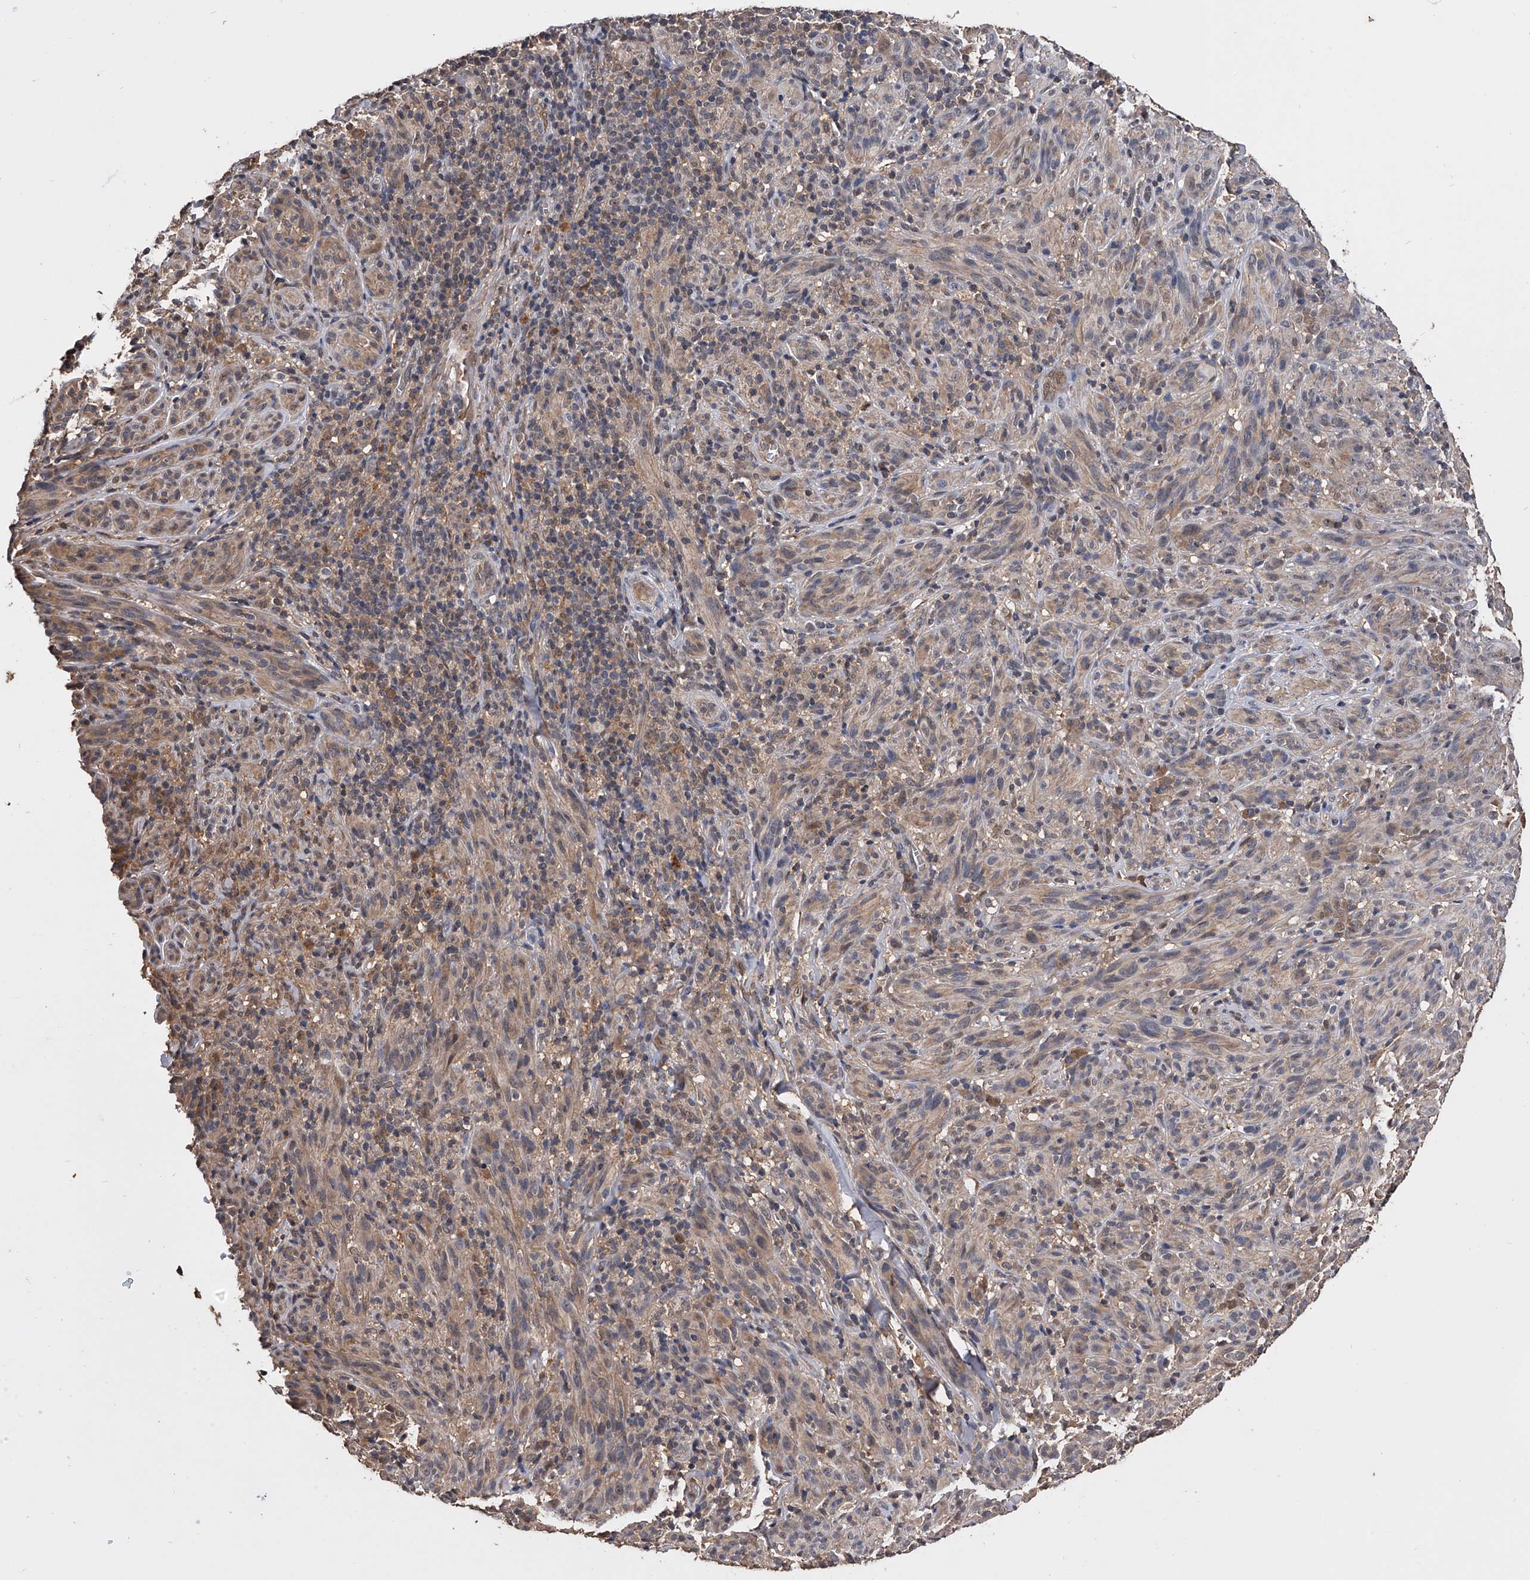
{"staining": {"intensity": "weak", "quantity": ">75%", "location": "cytoplasmic/membranous"}, "tissue": "melanoma", "cell_type": "Tumor cells", "image_type": "cancer", "snomed": [{"axis": "morphology", "description": "Malignant melanoma, NOS"}, {"axis": "topography", "description": "Skin of head"}], "caption": "Melanoma stained with DAB IHC demonstrates low levels of weak cytoplasmic/membranous positivity in about >75% of tumor cells.", "gene": "EFCAB7", "patient": {"sex": "male", "age": 96}}